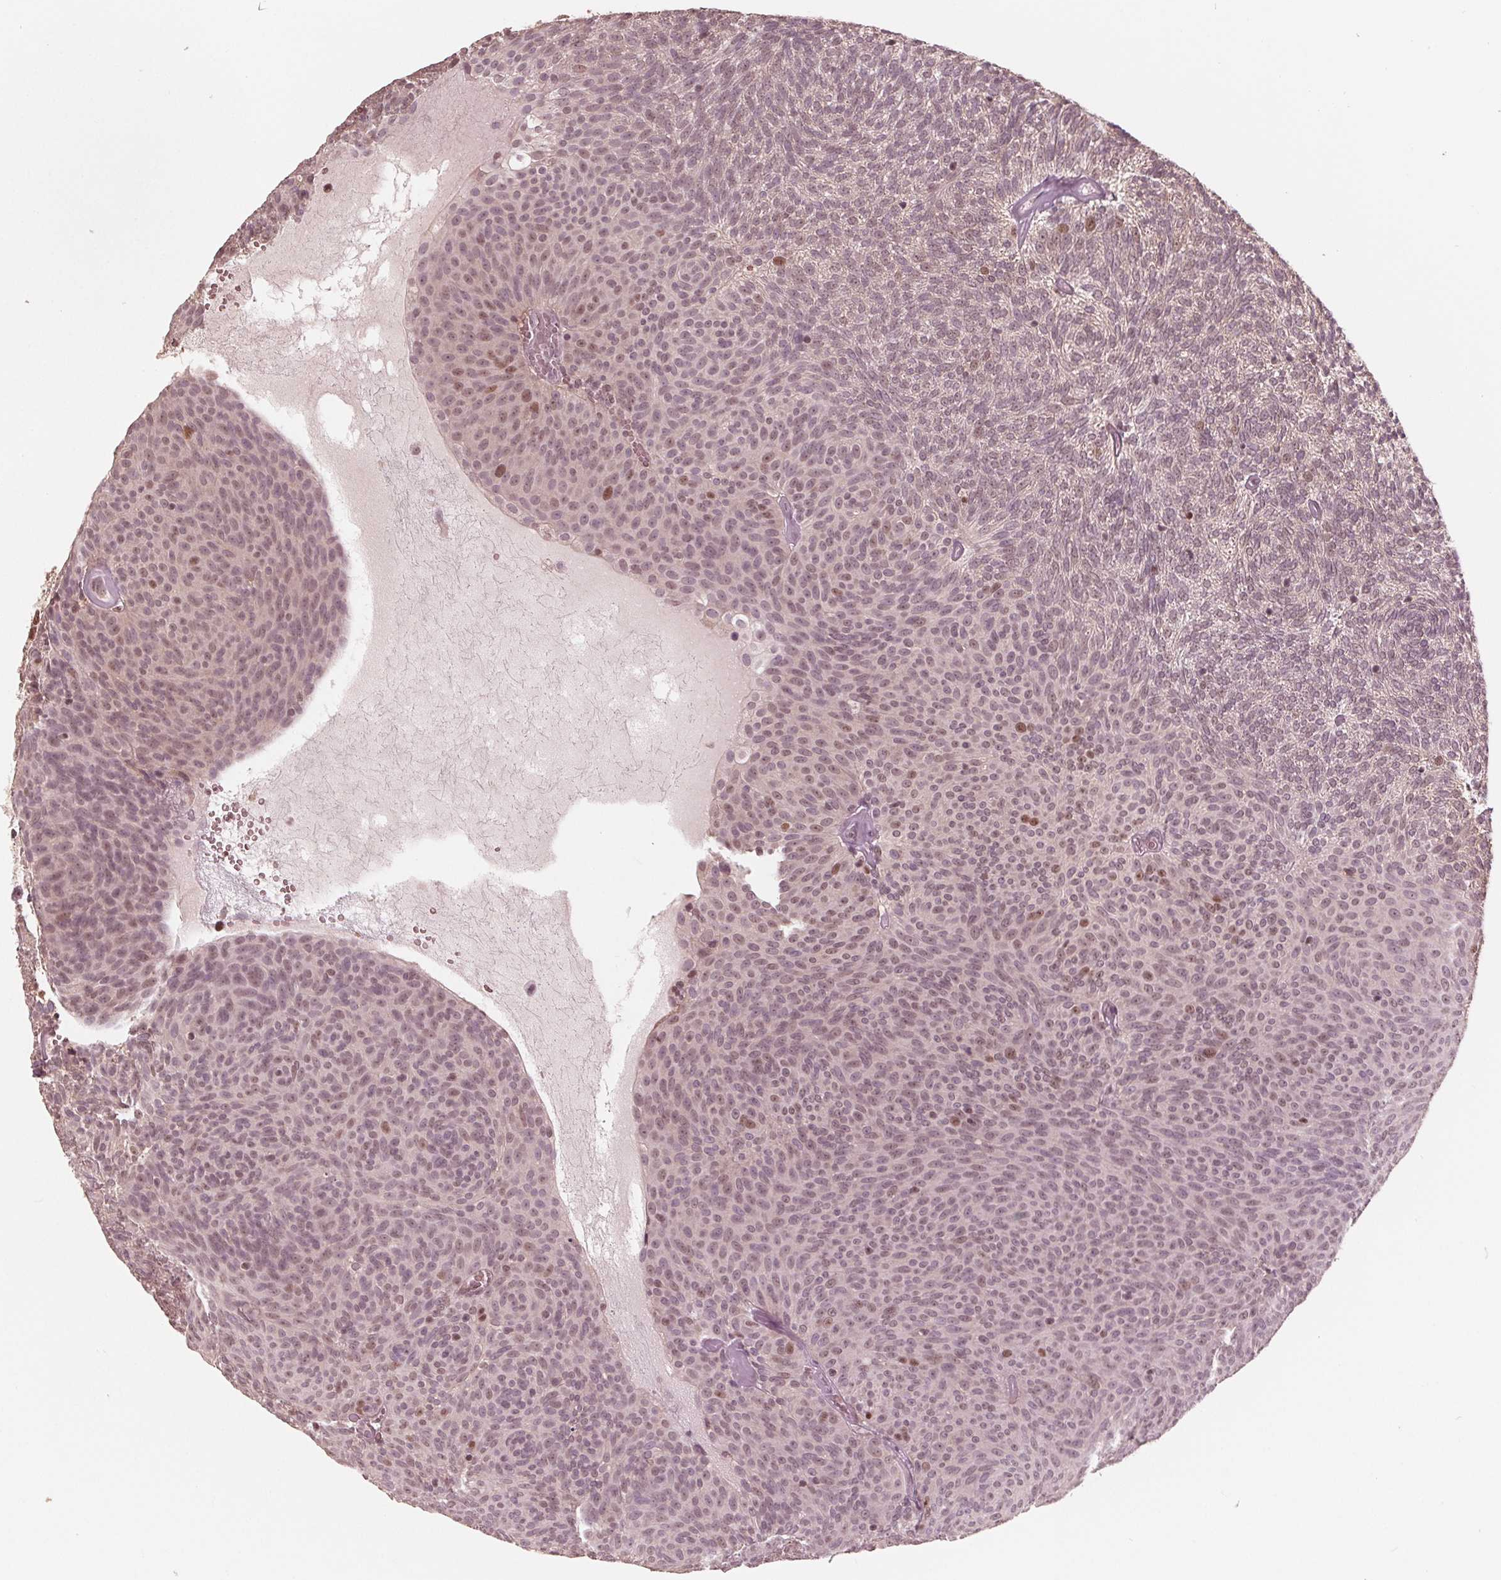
{"staining": {"intensity": "weak", "quantity": "<25%", "location": "nuclear"}, "tissue": "urothelial cancer", "cell_type": "Tumor cells", "image_type": "cancer", "snomed": [{"axis": "morphology", "description": "Urothelial carcinoma, Low grade"}, {"axis": "topography", "description": "Urinary bladder"}], "caption": "Human urothelial cancer stained for a protein using immunohistochemistry (IHC) demonstrates no expression in tumor cells.", "gene": "HIRIP3", "patient": {"sex": "male", "age": 77}}